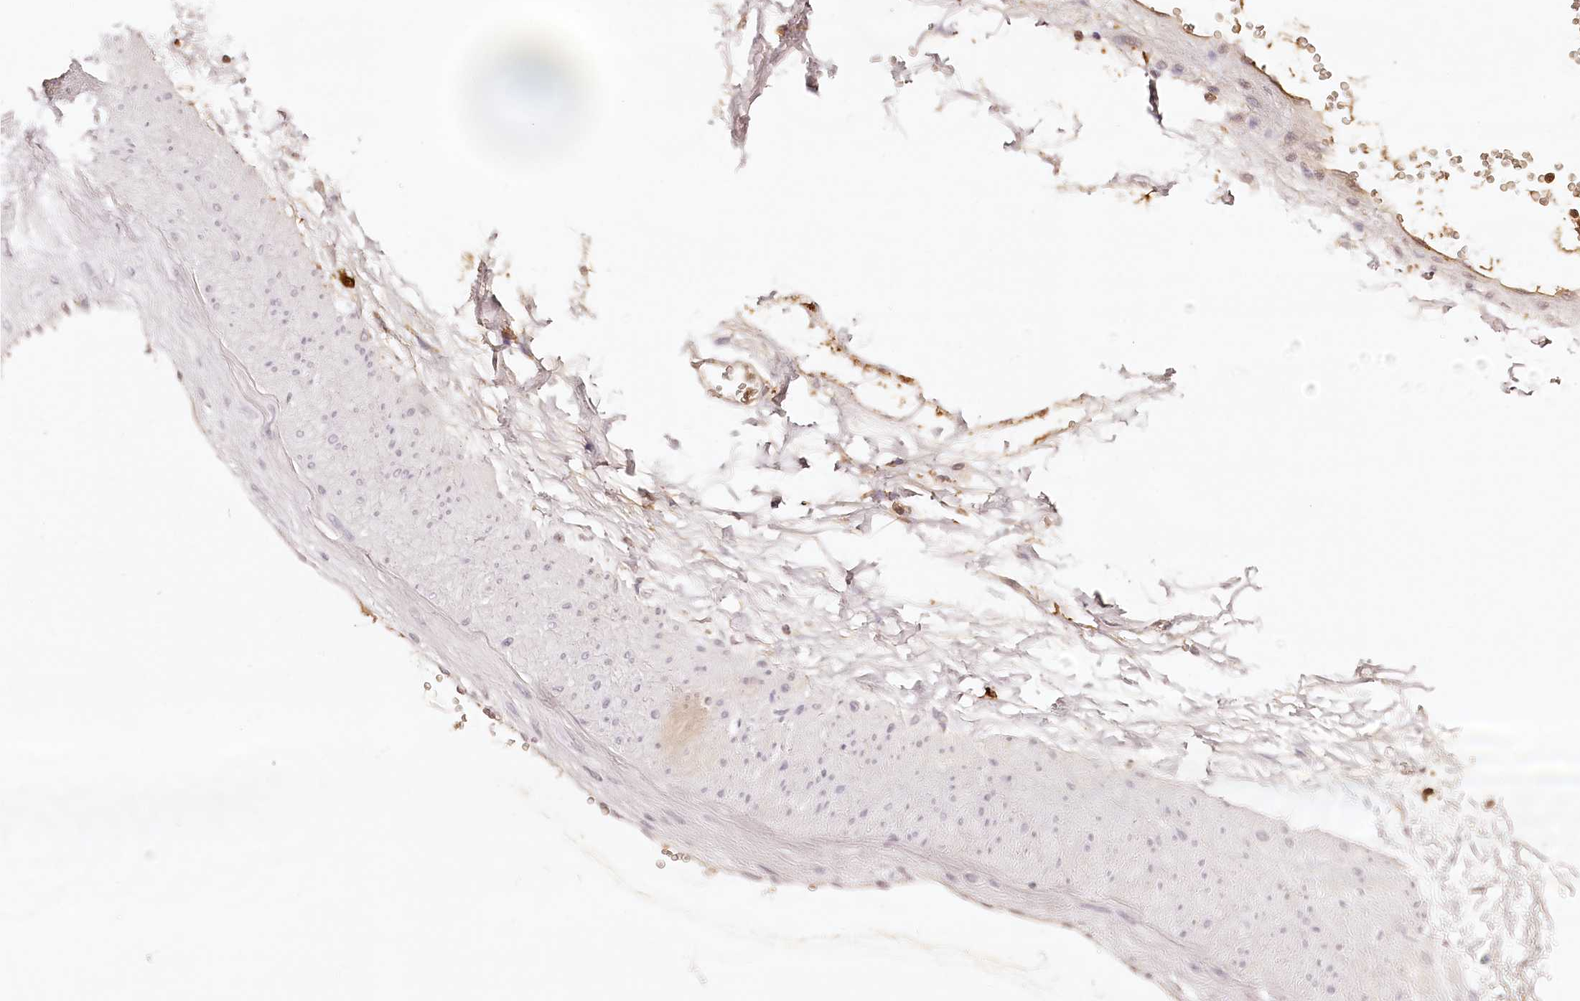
{"staining": {"intensity": "negative", "quantity": "none", "location": "none"}, "tissue": "soft tissue", "cell_type": "Fibroblasts", "image_type": "normal", "snomed": [{"axis": "morphology", "description": "Normal tissue, NOS"}, {"axis": "morphology", "description": "Adenocarcinoma, NOS"}, {"axis": "topography", "description": "Pancreas"}, {"axis": "topography", "description": "Peripheral nerve tissue"}], "caption": "DAB (3,3'-diaminobenzidine) immunohistochemical staining of benign soft tissue demonstrates no significant expression in fibroblasts.", "gene": "SYNGR1", "patient": {"sex": "male", "age": 59}}